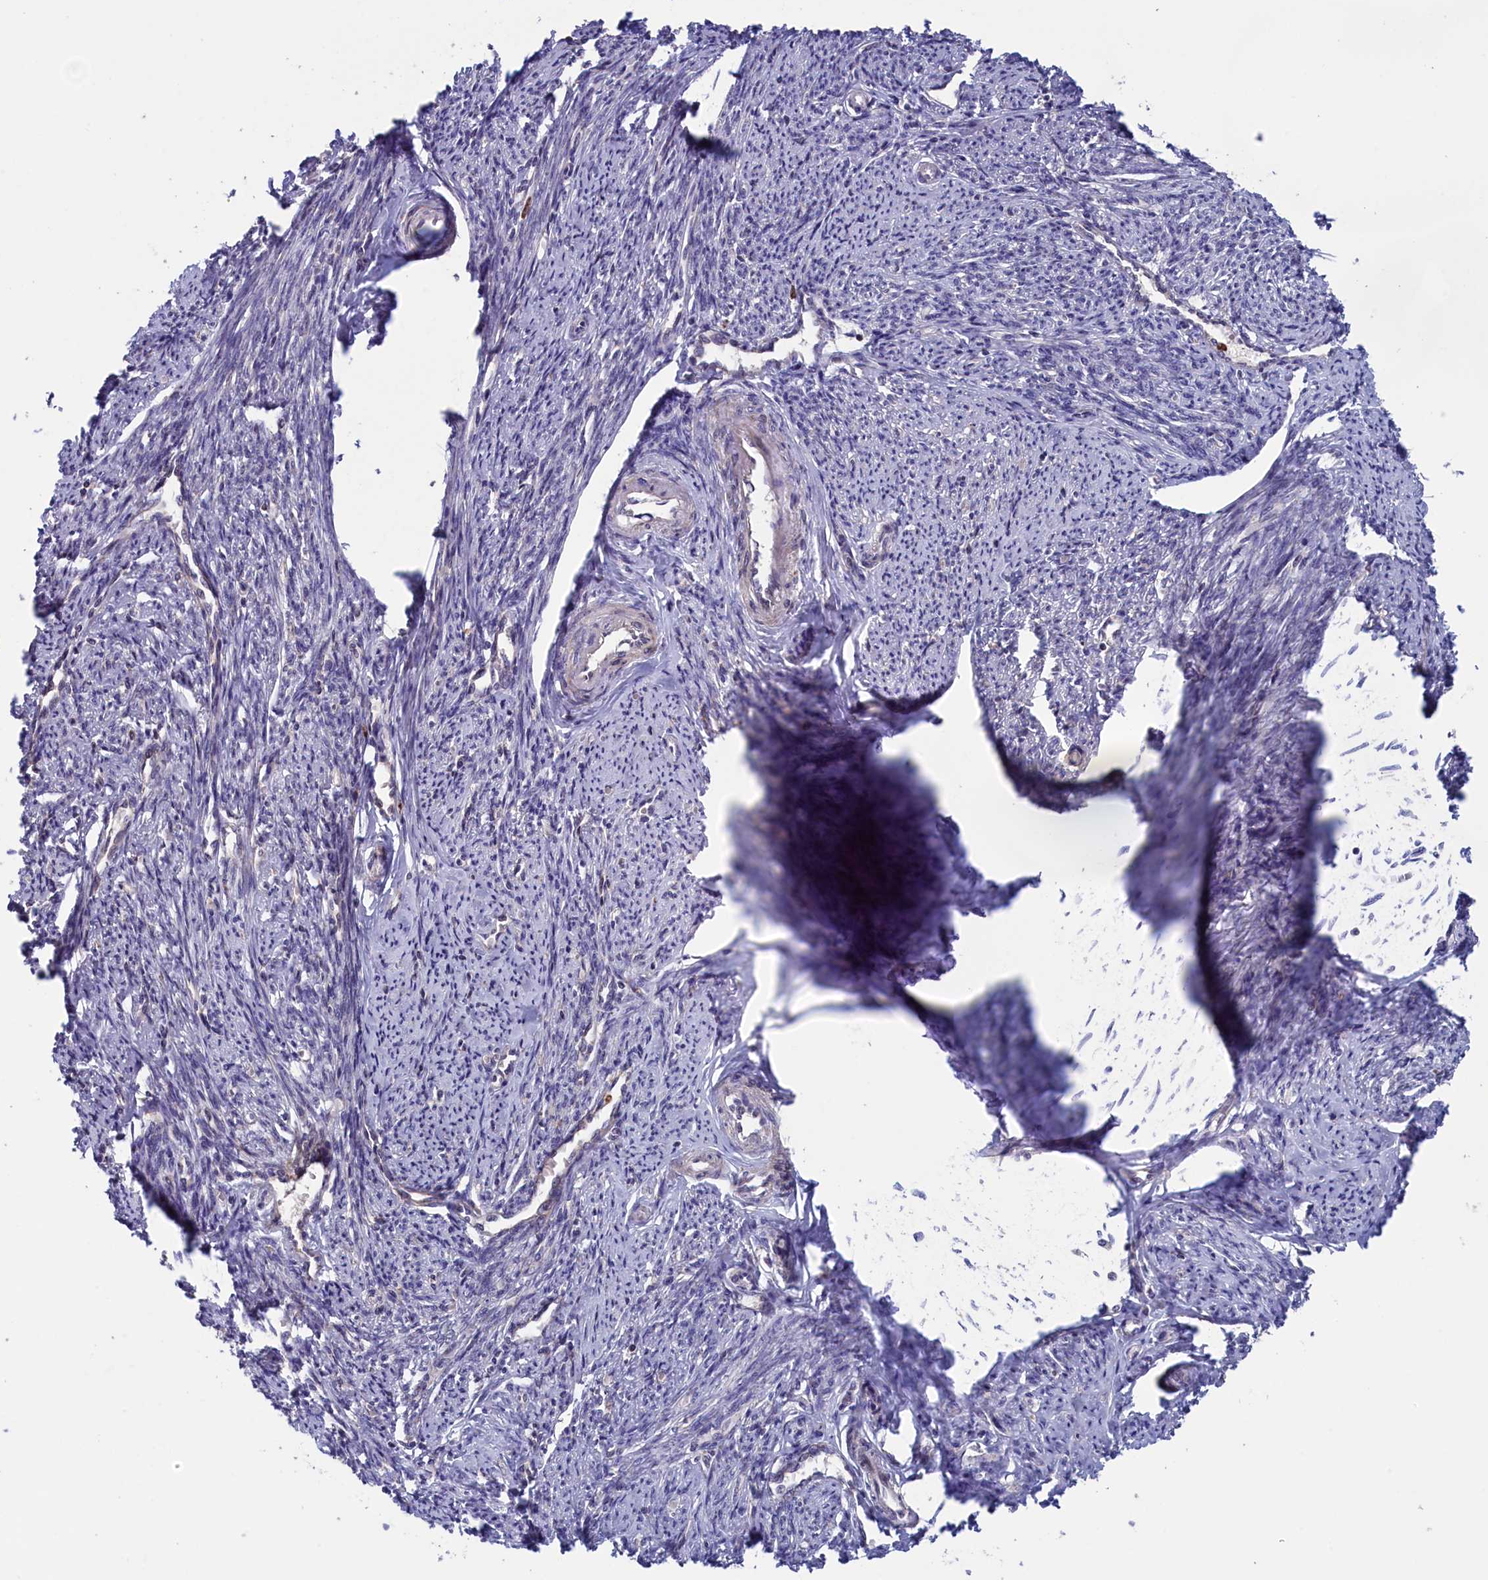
{"staining": {"intensity": "weak", "quantity": "25%-75%", "location": "cytoplasmic/membranous"}, "tissue": "smooth muscle", "cell_type": "Smooth muscle cells", "image_type": "normal", "snomed": [{"axis": "morphology", "description": "Normal tissue, NOS"}, {"axis": "topography", "description": "Smooth muscle"}, {"axis": "topography", "description": "Uterus"}], "caption": "An IHC photomicrograph of normal tissue is shown. Protein staining in brown shows weak cytoplasmic/membranous positivity in smooth muscle within smooth muscle cells.", "gene": "TIMM44", "patient": {"sex": "female", "age": 59}}